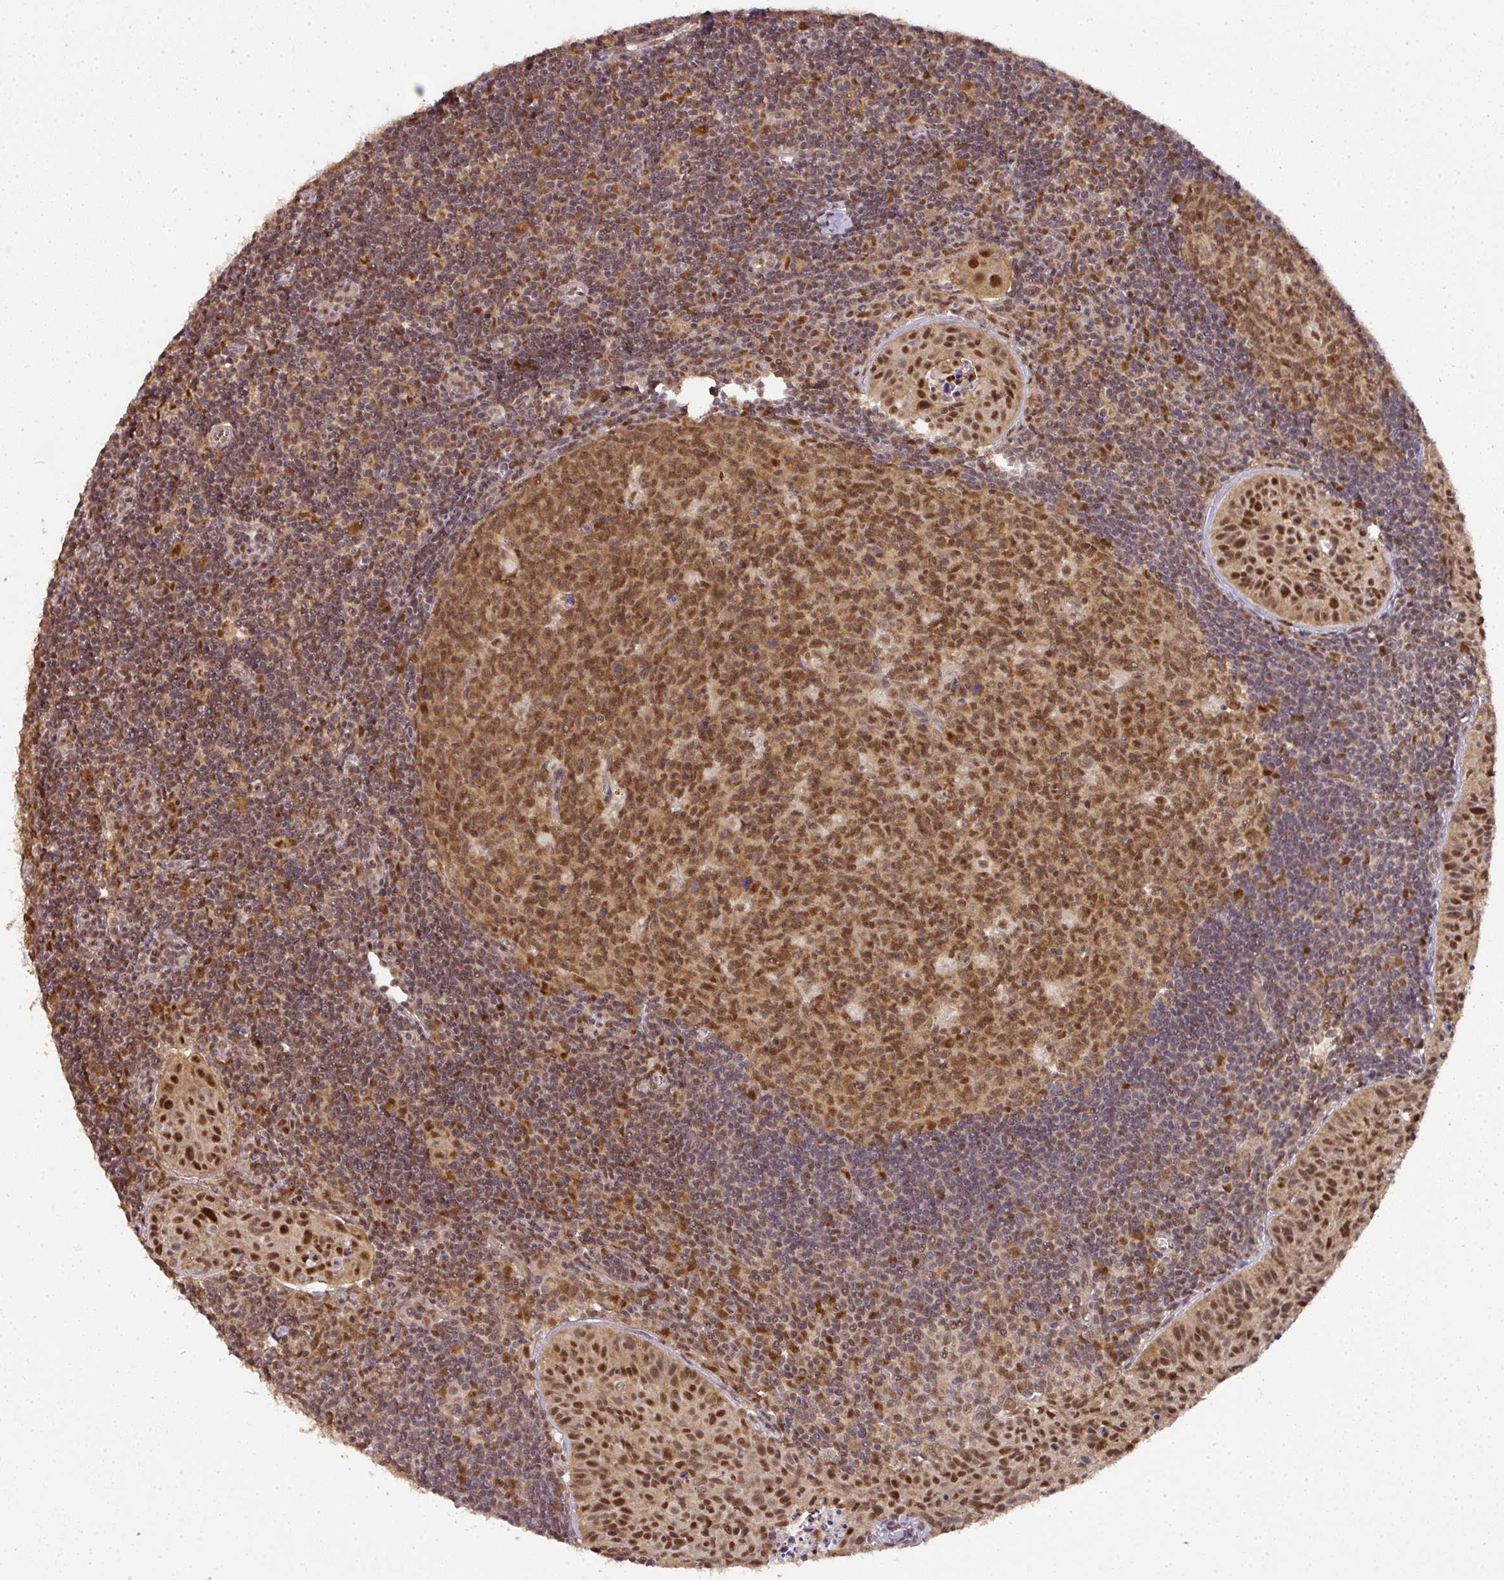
{"staining": {"intensity": "moderate", "quantity": ">75%", "location": "cytoplasmic/membranous,nuclear"}, "tissue": "lymph node", "cell_type": "Germinal center cells", "image_type": "normal", "snomed": [{"axis": "morphology", "description": "Normal tissue, NOS"}, {"axis": "topography", "description": "Lymph node"}], "caption": "Brown immunohistochemical staining in normal lymph node demonstrates moderate cytoplasmic/membranous,nuclear staining in about >75% of germinal center cells.", "gene": "RANBP9", "patient": {"sex": "female", "age": 29}}